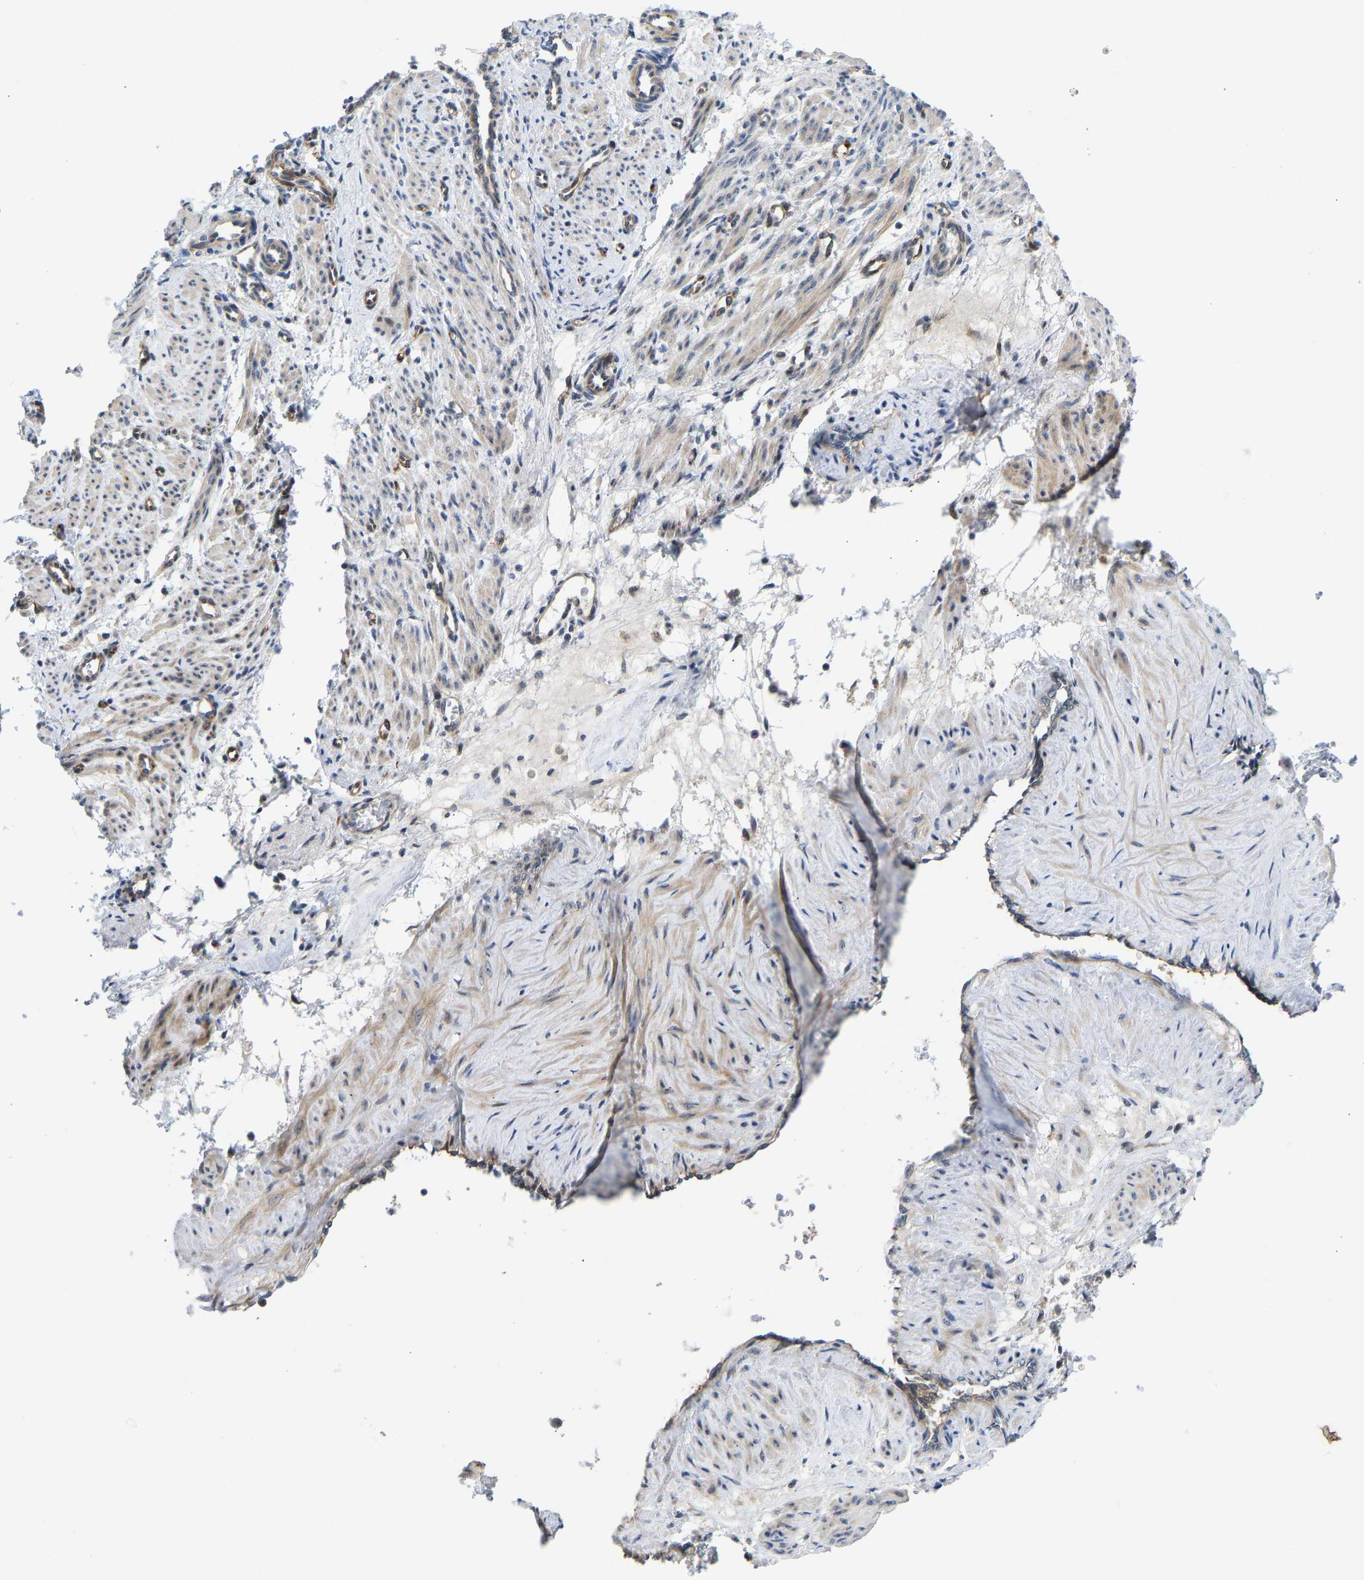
{"staining": {"intensity": "moderate", "quantity": ">75%", "location": "cytoplasmic/membranous"}, "tissue": "smooth muscle", "cell_type": "Smooth muscle cells", "image_type": "normal", "snomed": [{"axis": "morphology", "description": "Normal tissue, NOS"}, {"axis": "topography", "description": "Endometrium"}], "caption": "Protein positivity by IHC reveals moderate cytoplasmic/membranous positivity in approximately >75% of smooth muscle cells in unremarkable smooth muscle.", "gene": "RESF1", "patient": {"sex": "female", "age": 33}}